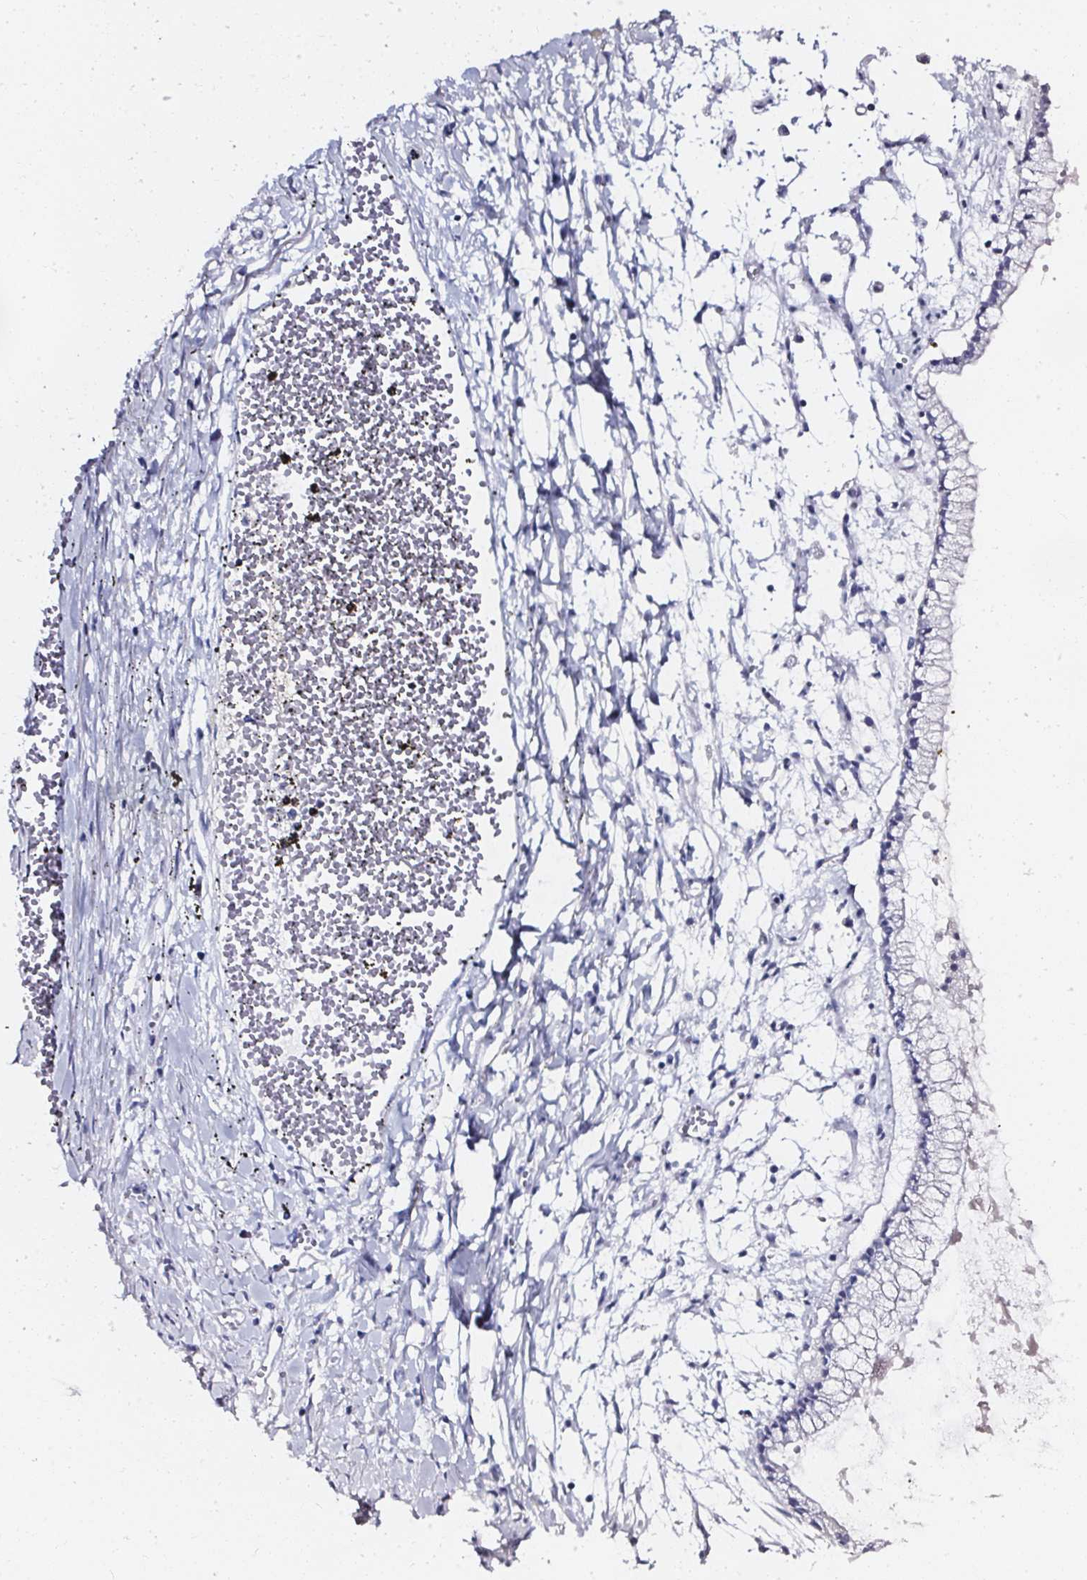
{"staining": {"intensity": "negative", "quantity": "none", "location": "none"}, "tissue": "ovarian cancer", "cell_type": "Tumor cells", "image_type": "cancer", "snomed": [{"axis": "morphology", "description": "Cystadenocarcinoma, mucinous, NOS"}, {"axis": "topography", "description": "Ovary"}], "caption": "High power microscopy micrograph of an immunohistochemistry micrograph of mucinous cystadenocarcinoma (ovarian), revealing no significant staining in tumor cells.", "gene": "ELAVL2", "patient": {"sex": "female", "age": 67}}